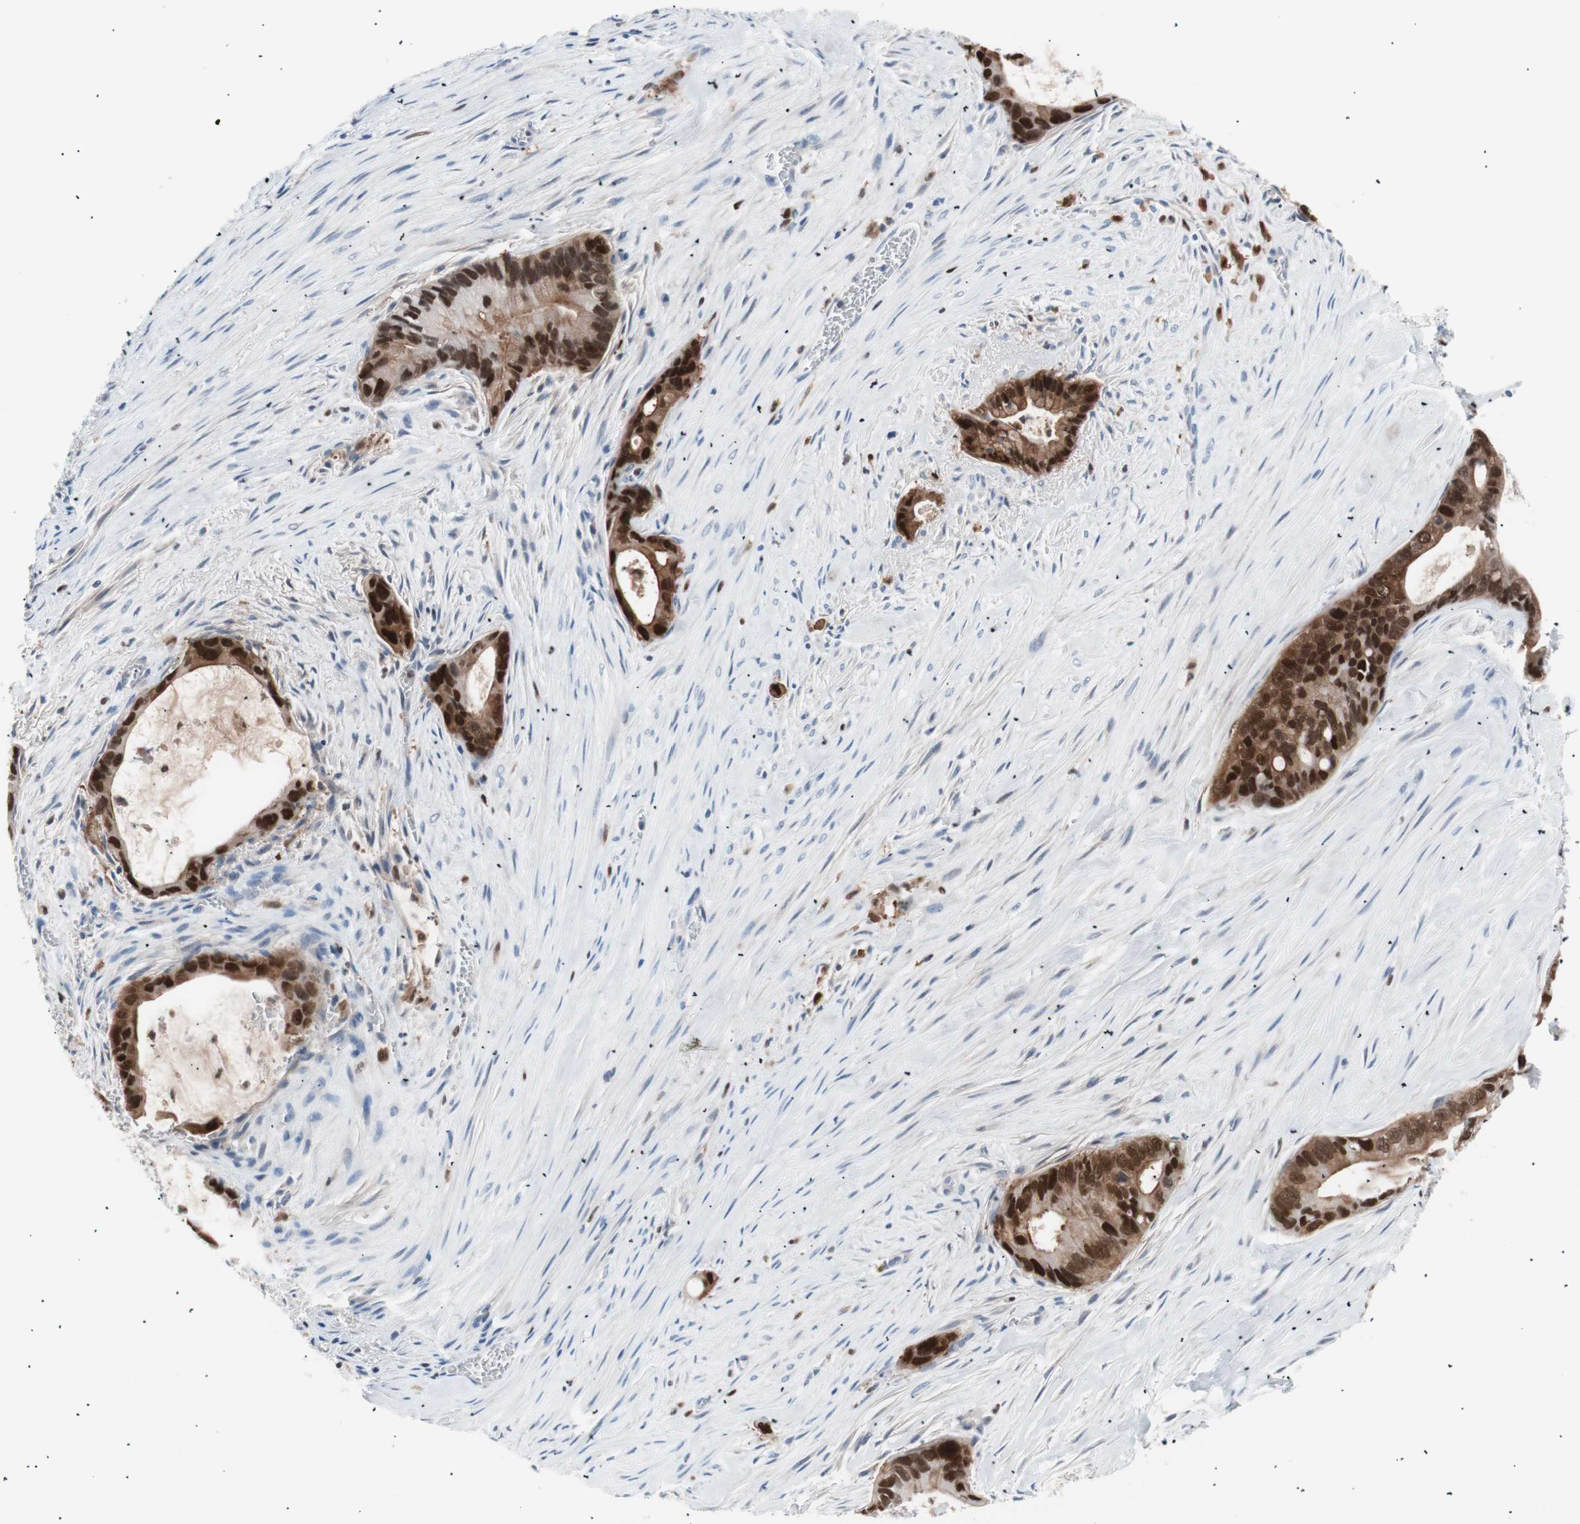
{"staining": {"intensity": "strong", "quantity": ">75%", "location": "cytoplasmic/membranous,nuclear"}, "tissue": "liver cancer", "cell_type": "Tumor cells", "image_type": "cancer", "snomed": [{"axis": "morphology", "description": "Cholangiocarcinoma"}, {"axis": "topography", "description": "Liver"}], "caption": "Liver cholangiocarcinoma stained for a protein displays strong cytoplasmic/membranous and nuclear positivity in tumor cells.", "gene": "IL18", "patient": {"sex": "female", "age": 55}}